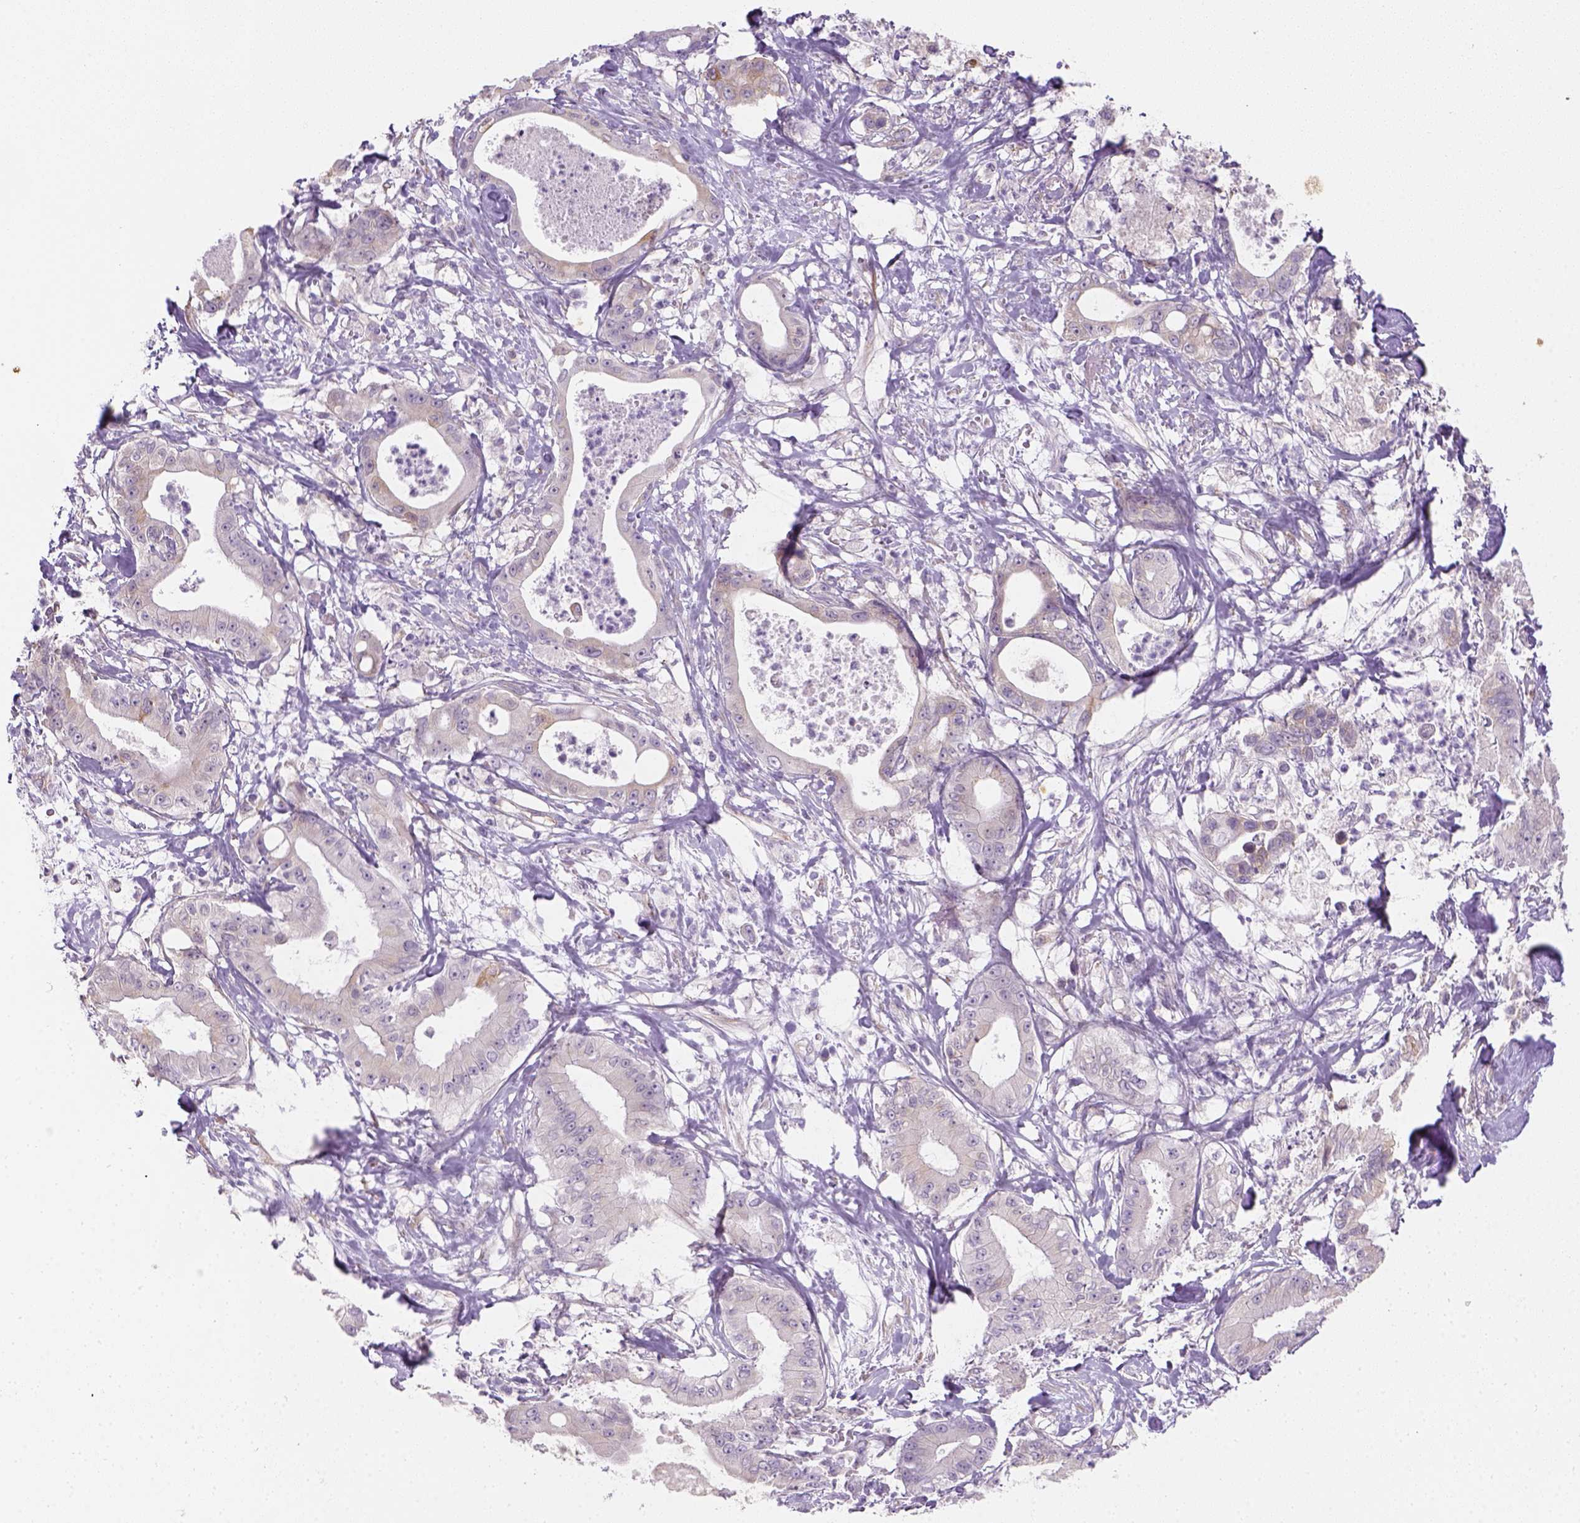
{"staining": {"intensity": "negative", "quantity": "none", "location": "none"}, "tissue": "pancreatic cancer", "cell_type": "Tumor cells", "image_type": "cancer", "snomed": [{"axis": "morphology", "description": "Adenocarcinoma, NOS"}, {"axis": "topography", "description": "Pancreas"}], "caption": "This is an IHC photomicrograph of pancreatic cancer. There is no expression in tumor cells.", "gene": "CACNB1", "patient": {"sex": "male", "age": 71}}